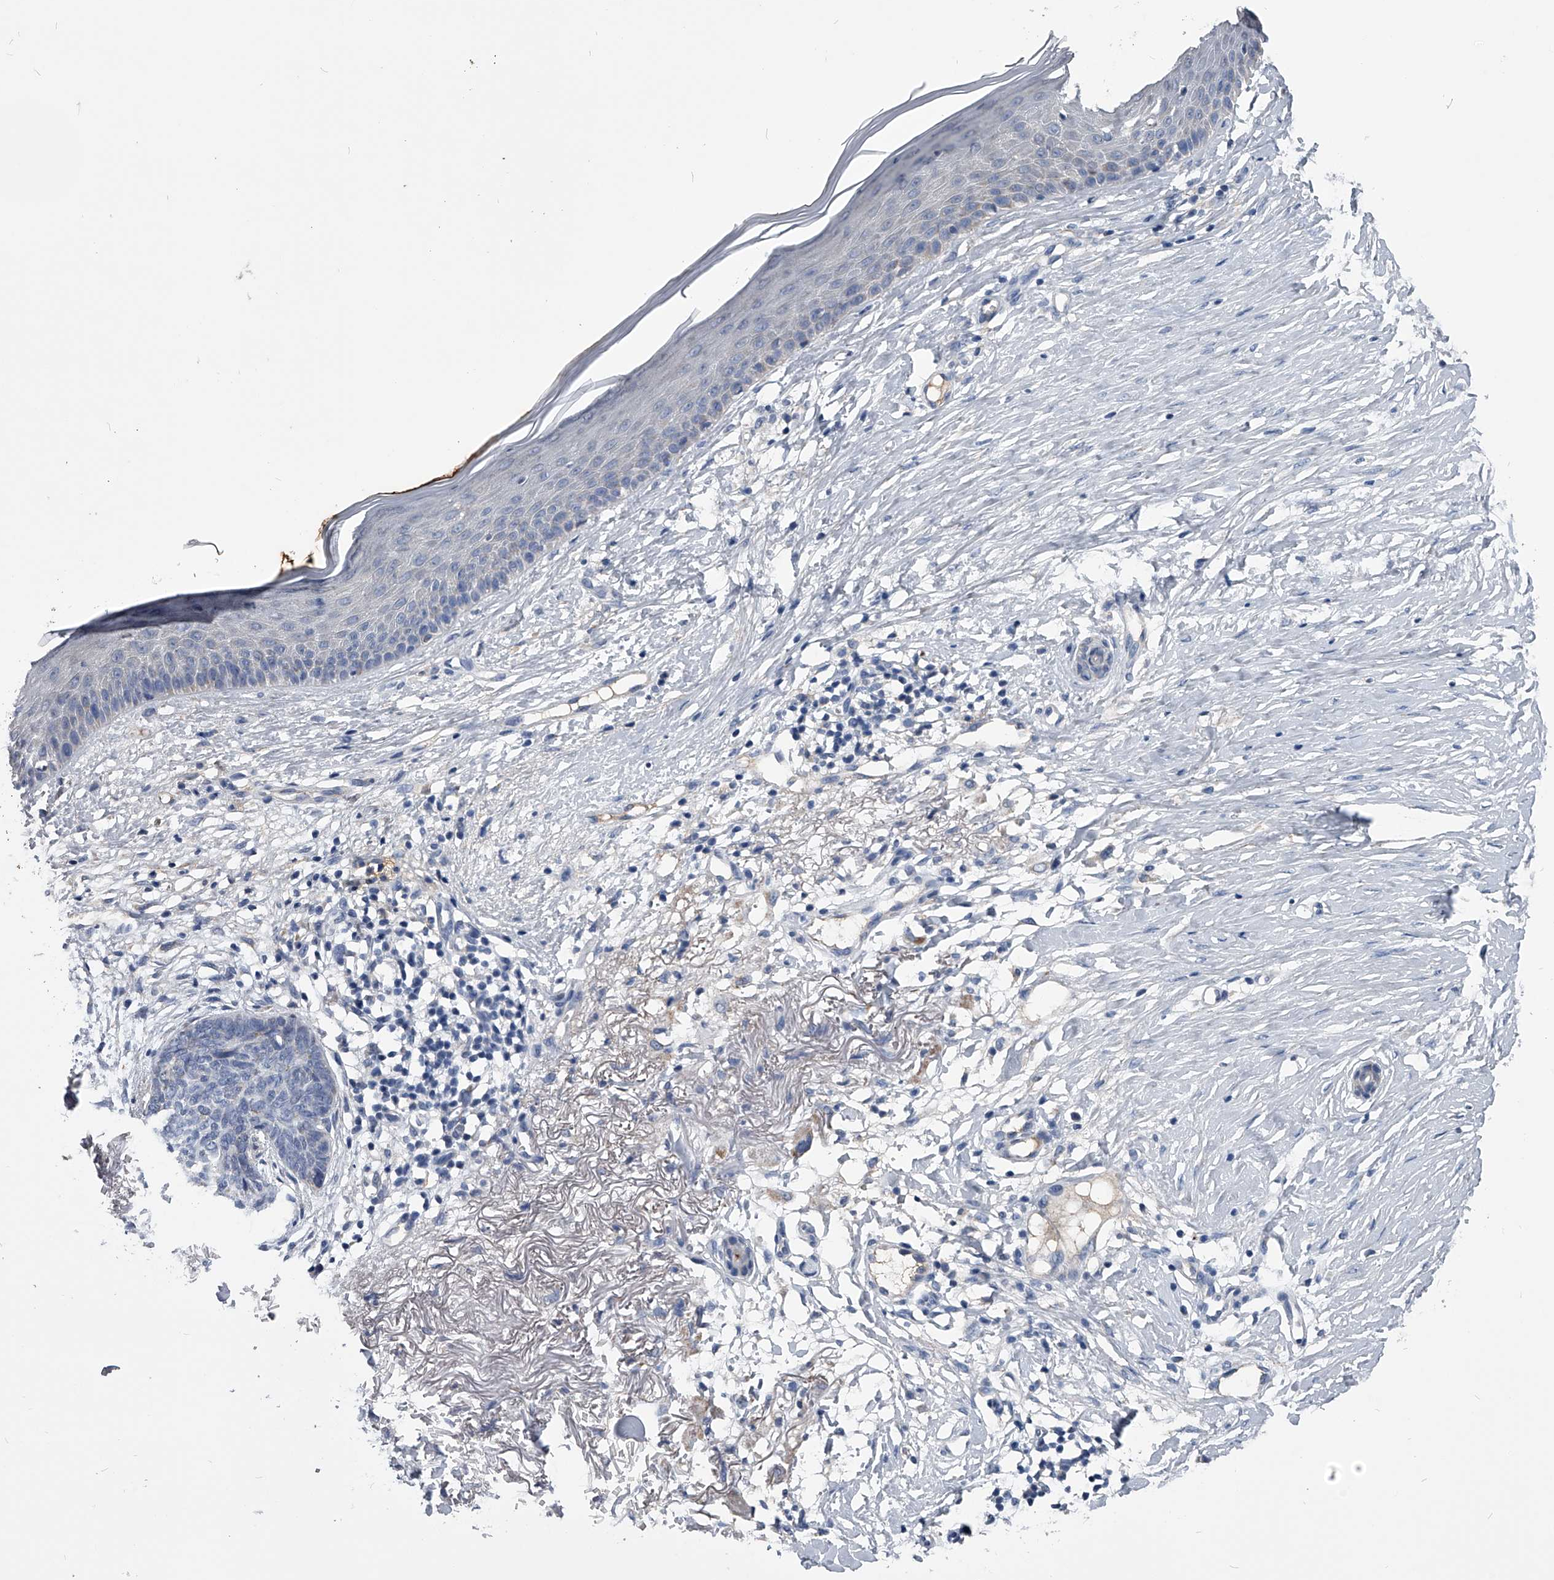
{"staining": {"intensity": "negative", "quantity": "none", "location": "none"}, "tissue": "skin cancer", "cell_type": "Tumor cells", "image_type": "cancer", "snomed": [{"axis": "morphology", "description": "Basal cell carcinoma"}, {"axis": "topography", "description": "Skin"}], "caption": "A histopathology image of human skin cancer is negative for staining in tumor cells.", "gene": "OAT", "patient": {"sex": "female", "age": 70}}